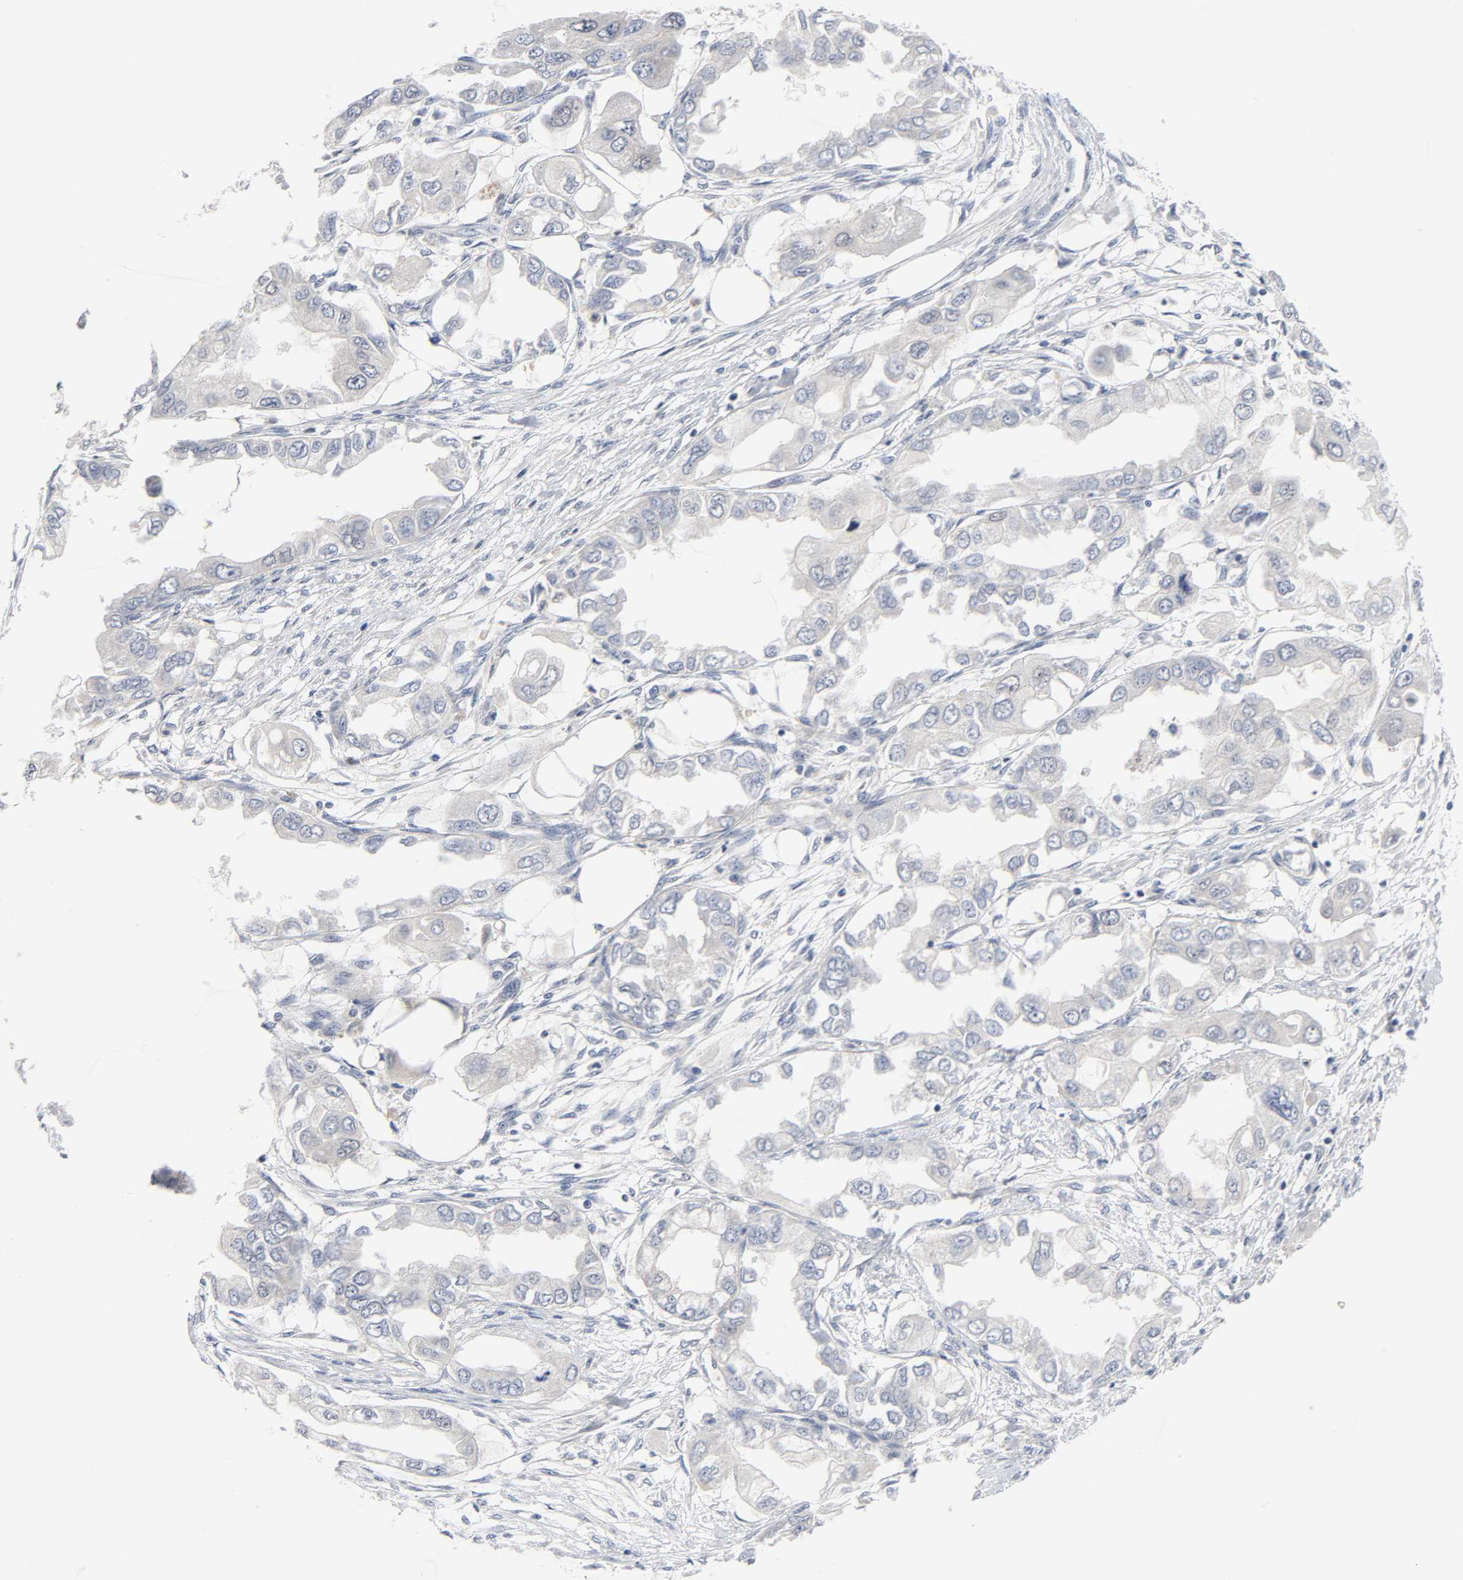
{"staining": {"intensity": "negative", "quantity": "none", "location": "none"}, "tissue": "endometrial cancer", "cell_type": "Tumor cells", "image_type": "cancer", "snomed": [{"axis": "morphology", "description": "Adenocarcinoma, NOS"}, {"axis": "topography", "description": "Endometrium"}], "caption": "A high-resolution histopathology image shows immunohistochemistry (IHC) staining of endometrial adenocarcinoma, which demonstrates no significant staining in tumor cells. (DAB (3,3'-diaminobenzidine) immunohistochemistry (IHC), high magnification).", "gene": "WEE1", "patient": {"sex": "female", "age": 67}}